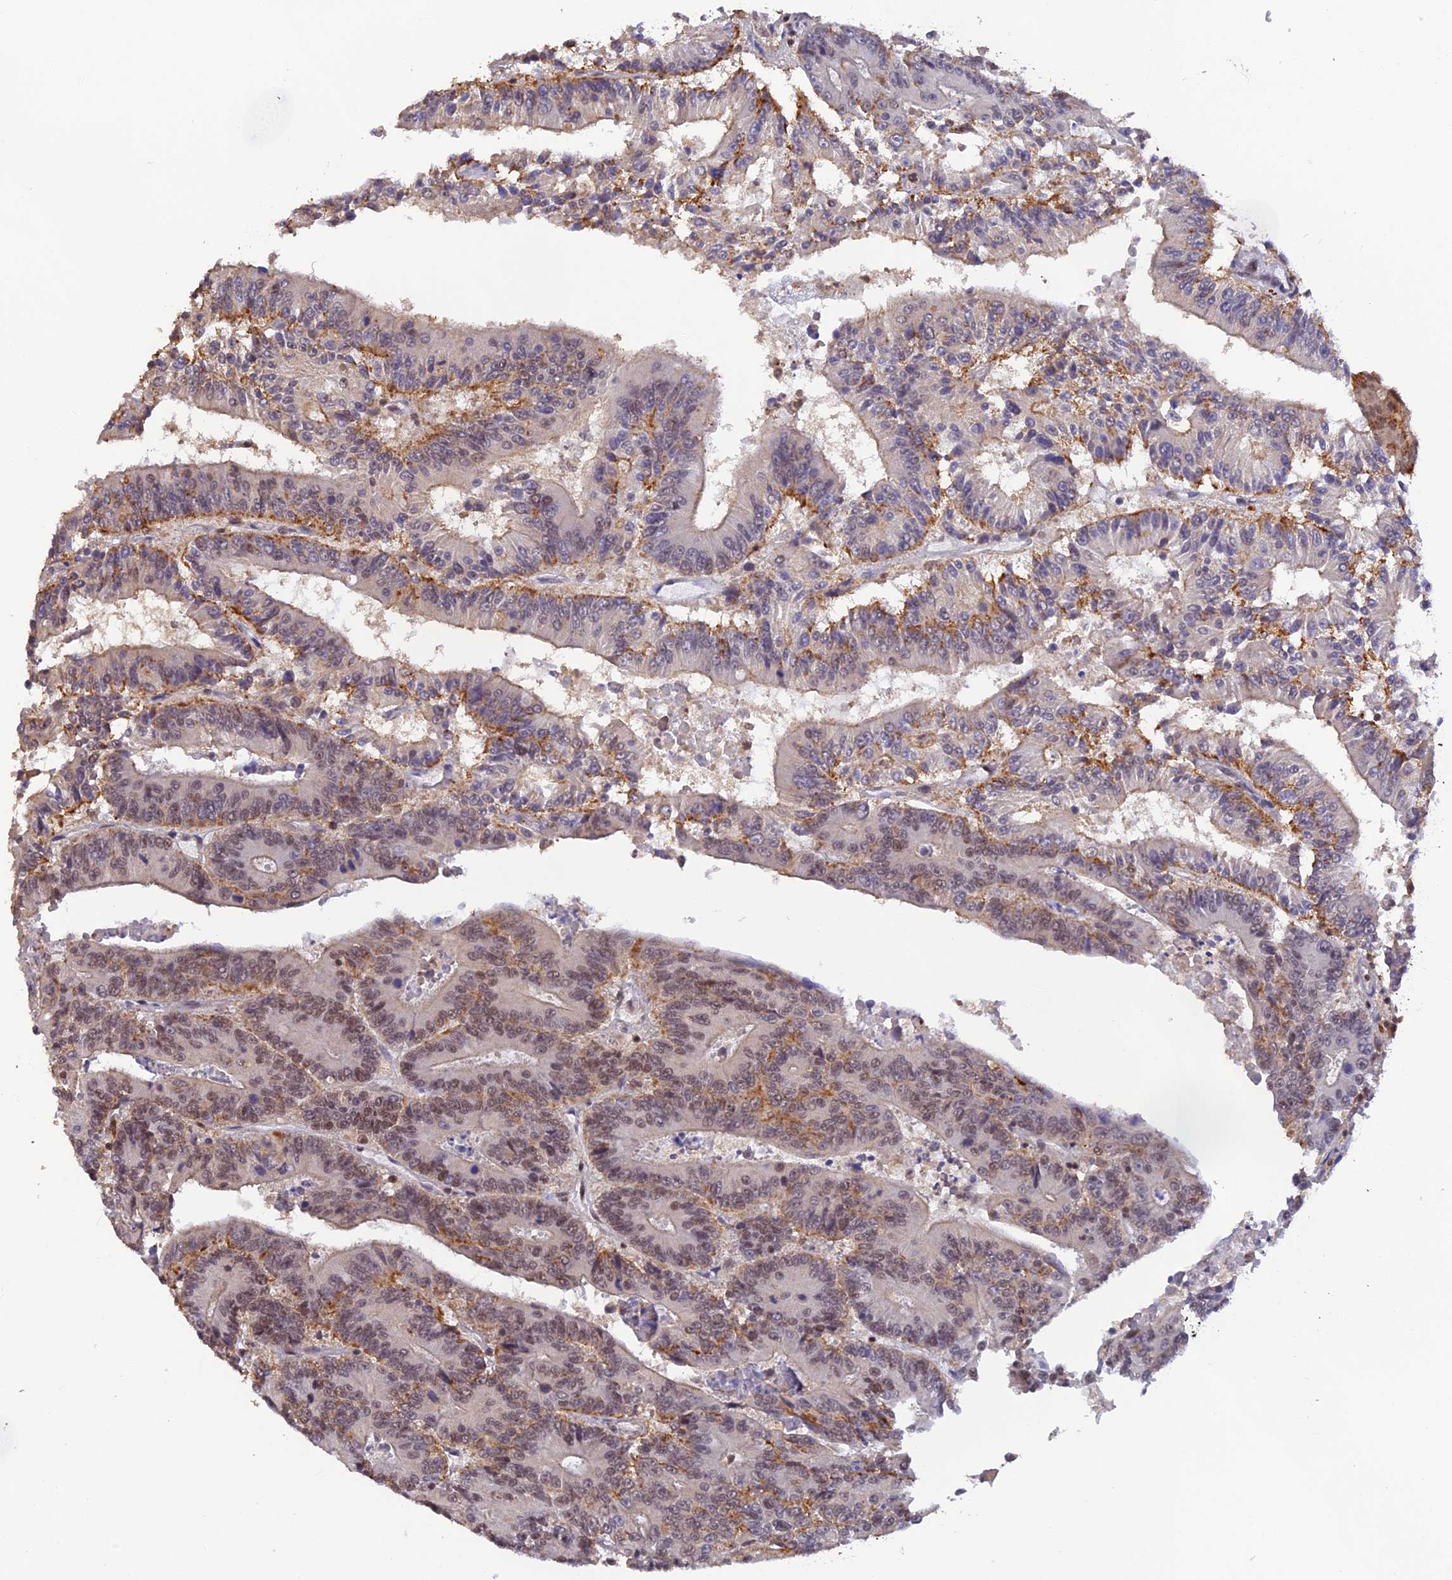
{"staining": {"intensity": "moderate", "quantity": "25%-75%", "location": "nuclear"}, "tissue": "colorectal cancer", "cell_type": "Tumor cells", "image_type": "cancer", "snomed": [{"axis": "morphology", "description": "Adenocarcinoma, NOS"}, {"axis": "topography", "description": "Colon"}], "caption": "An image showing moderate nuclear staining in approximately 25%-75% of tumor cells in colorectal adenocarcinoma, as visualized by brown immunohistochemical staining.", "gene": "THAP11", "patient": {"sex": "male", "age": 83}}